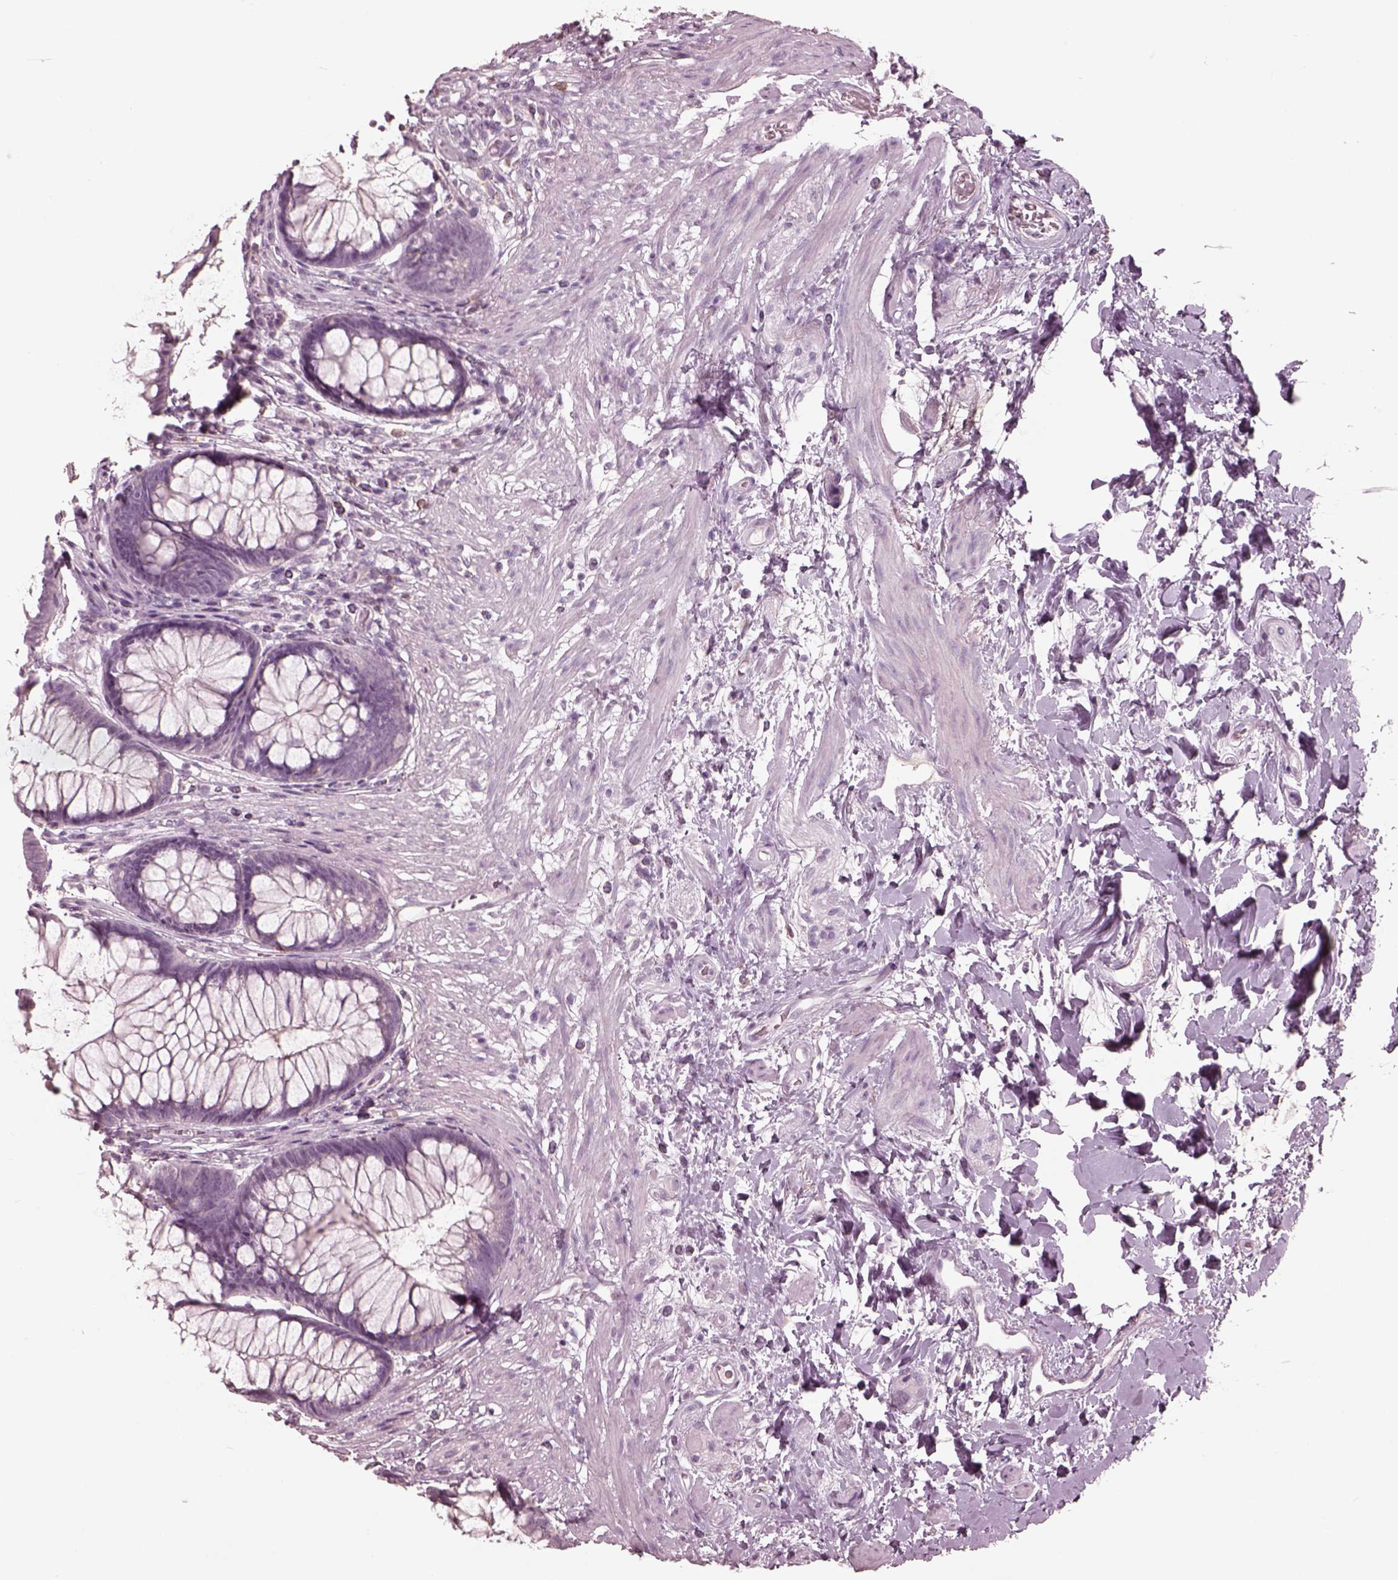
{"staining": {"intensity": "negative", "quantity": "none", "location": "none"}, "tissue": "rectum", "cell_type": "Glandular cells", "image_type": "normal", "snomed": [{"axis": "morphology", "description": "Normal tissue, NOS"}, {"axis": "topography", "description": "Smooth muscle"}, {"axis": "topography", "description": "Rectum"}], "caption": "DAB (3,3'-diaminobenzidine) immunohistochemical staining of benign rectum shows no significant positivity in glandular cells. The staining is performed using DAB brown chromogen with nuclei counter-stained in using hematoxylin.", "gene": "PDCD1", "patient": {"sex": "male", "age": 53}}